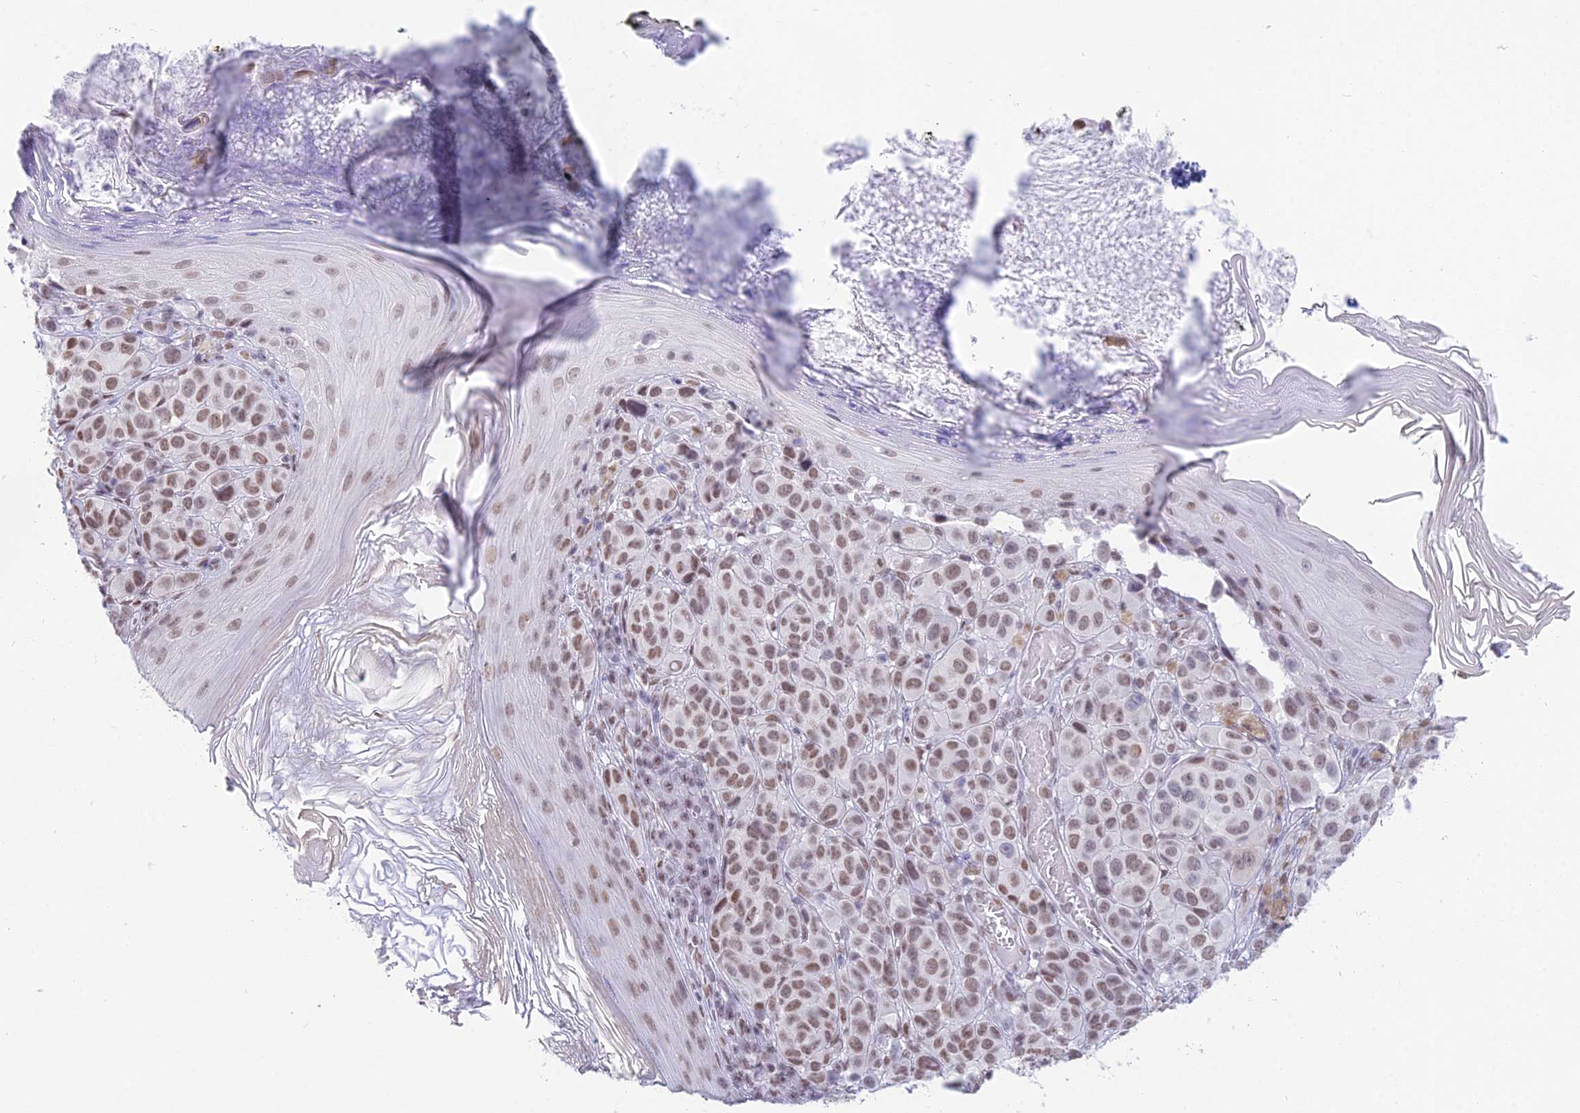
{"staining": {"intensity": "moderate", "quantity": ">75%", "location": "nuclear"}, "tissue": "melanoma", "cell_type": "Tumor cells", "image_type": "cancer", "snomed": [{"axis": "morphology", "description": "Malignant melanoma, NOS"}, {"axis": "topography", "description": "Skin"}], "caption": "Protein expression analysis of melanoma demonstrates moderate nuclear staining in about >75% of tumor cells.", "gene": "CDC26", "patient": {"sex": "male", "age": 38}}